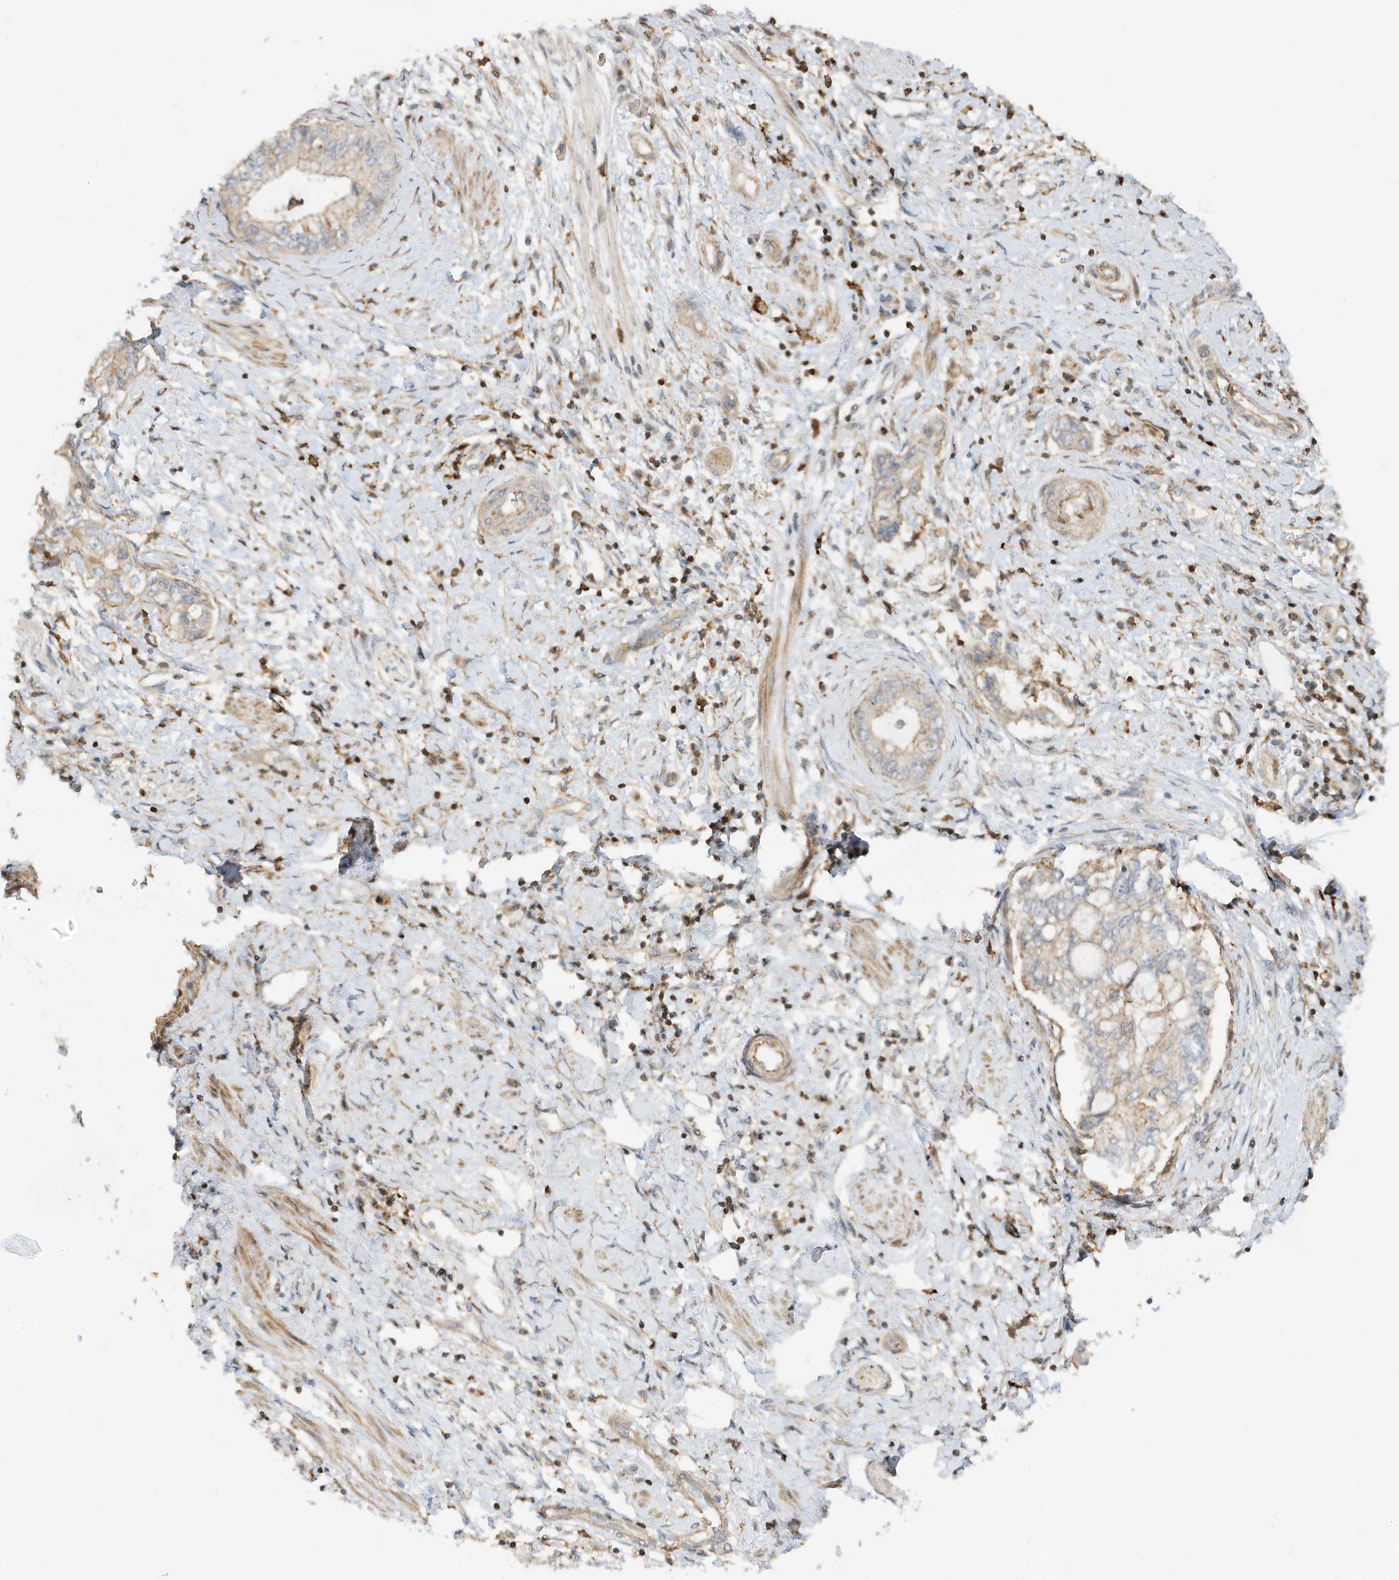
{"staining": {"intensity": "weak", "quantity": "<25%", "location": "cytoplasmic/membranous"}, "tissue": "pancreatic cancer", "cell_type": "Tumor cells", "image_type": "cancer", "snomed": [{"axis": "morphology", "description": "Adenocarcinoma, NOS"}, {"axis": "topography", "description": "Pancreas"}], "caption": "This is an immunohistochemistry (IHC) micrograph of human pancreatic cancer (adenocarcinoma). There is no expression in tumor cells.", "gene": "TATDN3", "patient": {"sex": "female", "age": 73}}